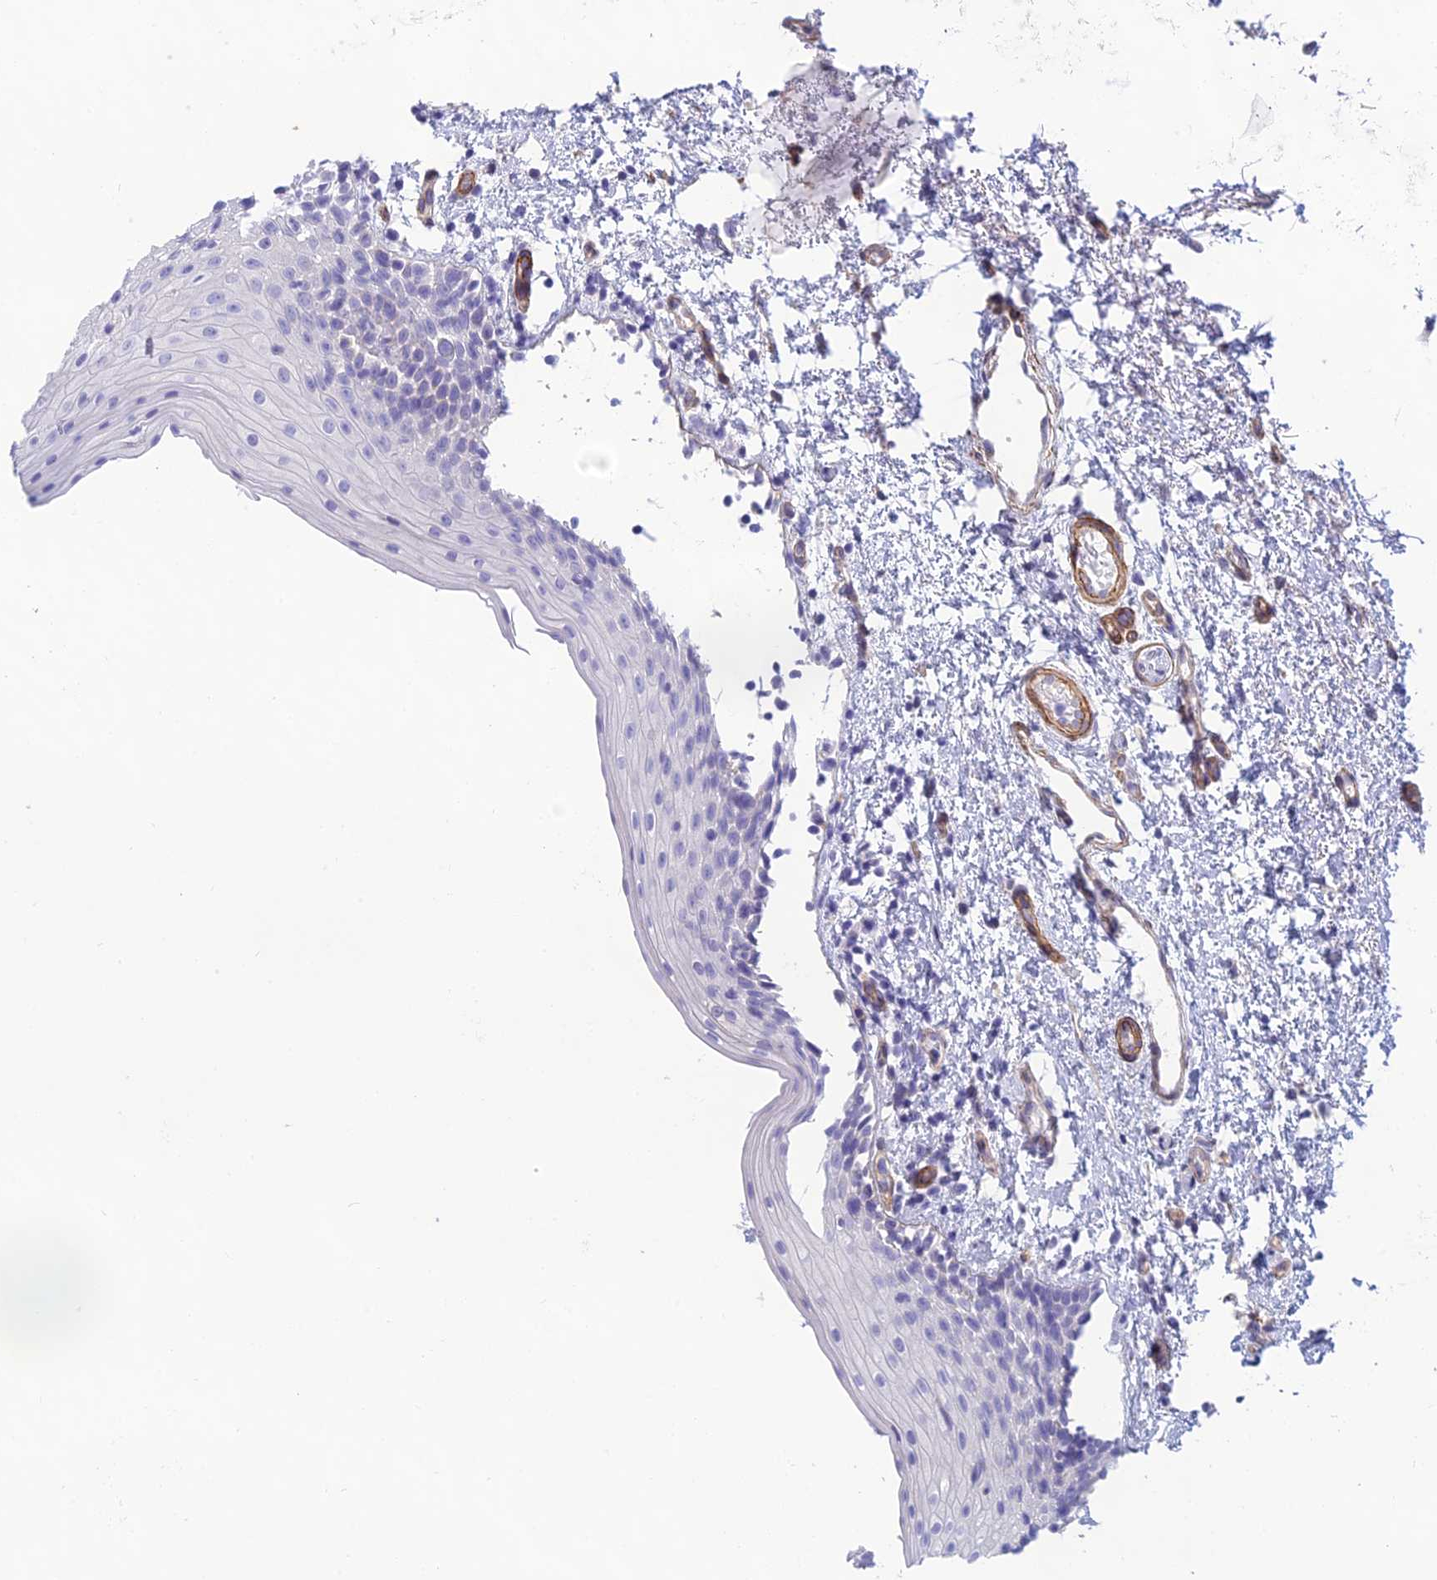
{"staining": {"intensity": "negative", "quantity": "none", "location": "none"}, "tissue": "oral mucosa", "cell_type": "Squamous epithelial cells", "image_type": "normal", "snomed": [{"axis": "morphology", "description": "Normal tissue, NOS"}, {"axis": "topography", "description": "Oral tissue"}], "caption": "Immunohistochemistry histopathology image of unremarkable oral mucosa: human oral mucosa stained with DAB (3,3'-diaminobenzidine) exhibits no significant protein expression in squamous epithelial cells.", "gene": "POMGNT1", "patient": {"sex": "female", "age": 13}}